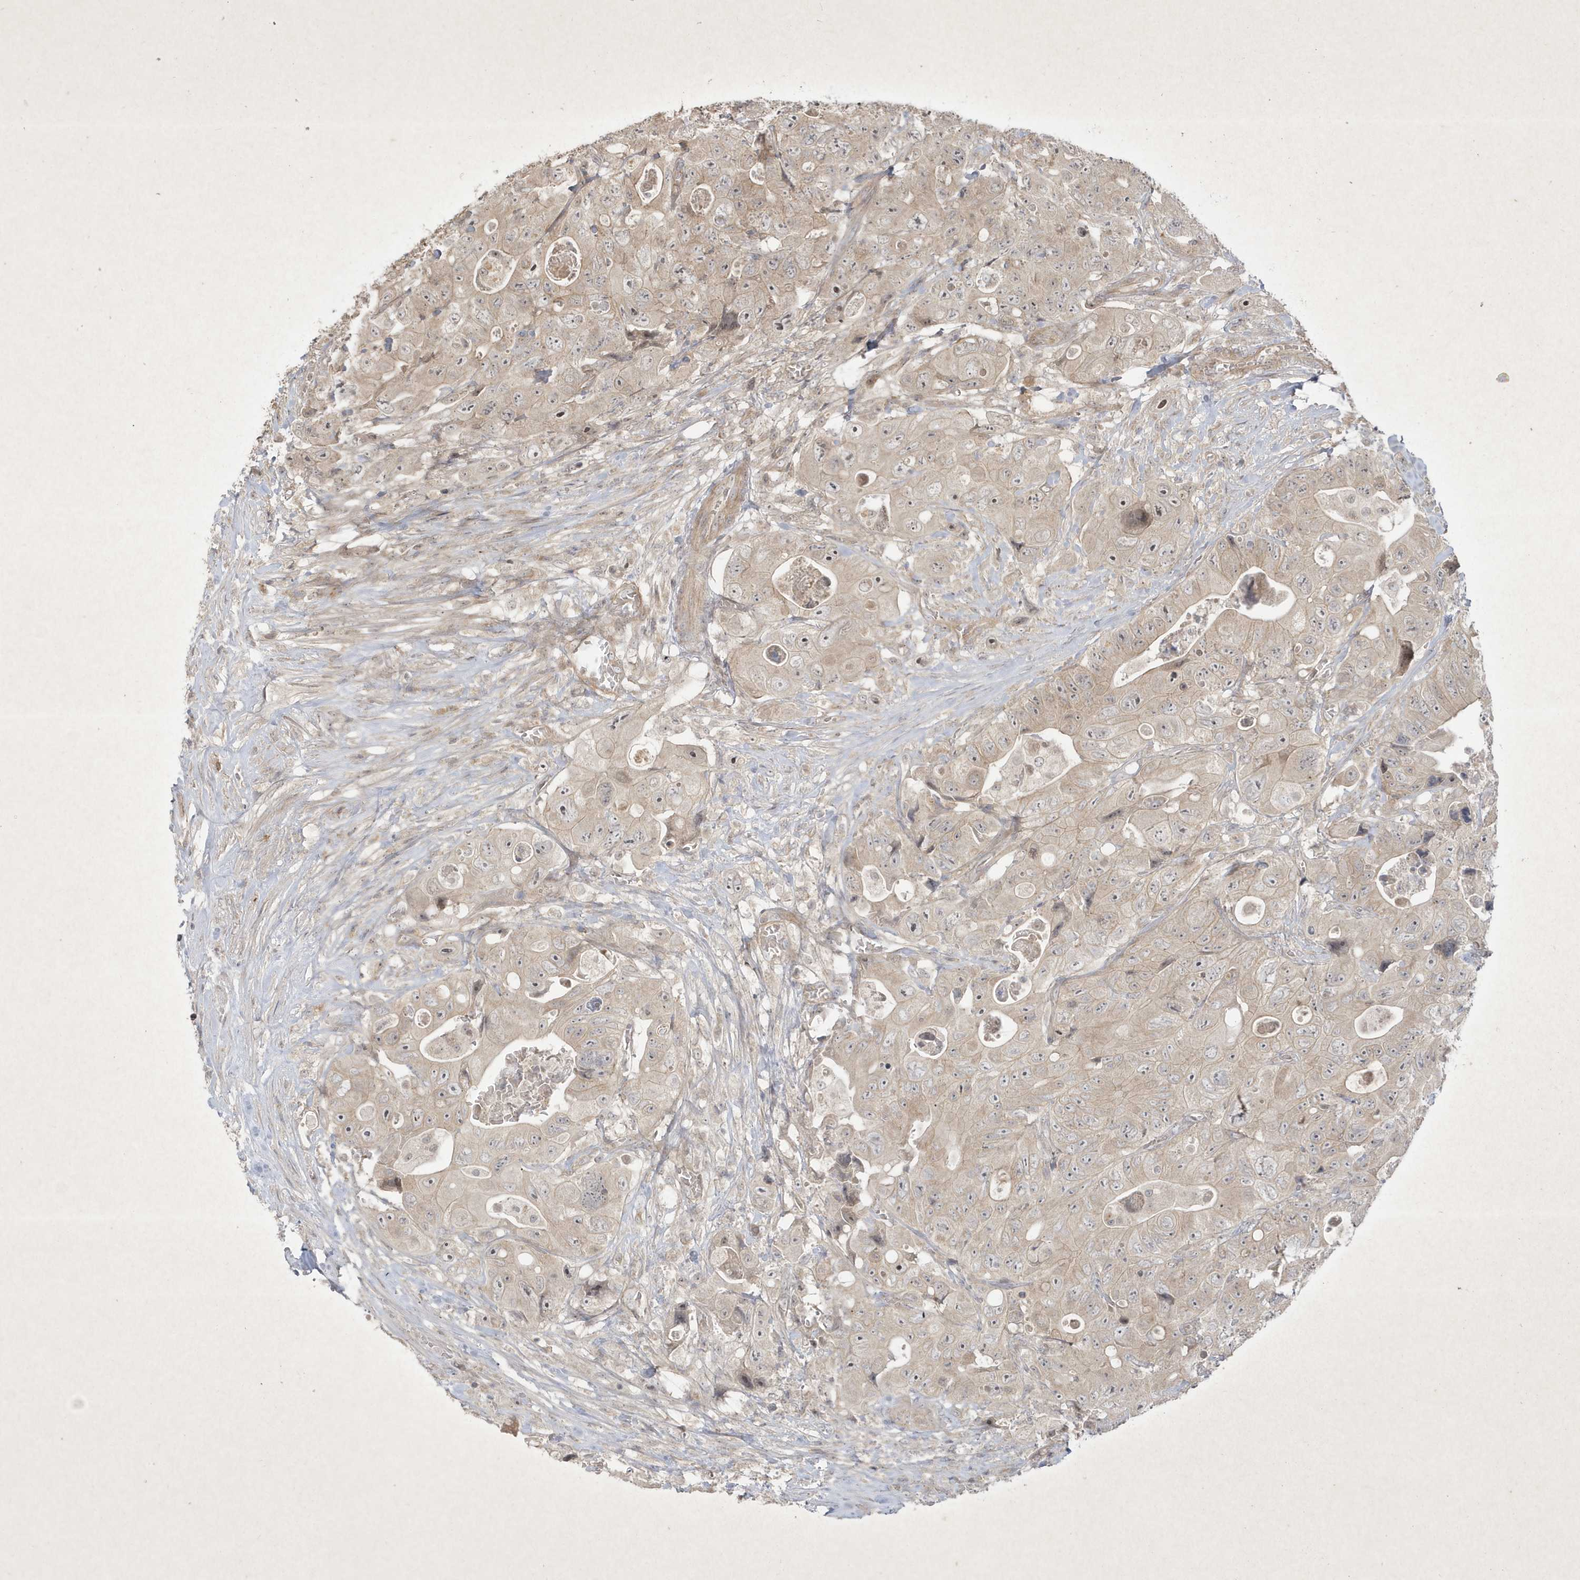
{"staining": {"intensity": "weak", "quantity": "25%-75%", "location": "cytoplasmic/membranous,nuclear"}, "tissue": "colorectal cancer", "cell_type": "Tumor cells", "image_type": "cancer", "snomed": [{"axis": "morphology", "description": "Adenocarcinoma, NOS"}, {"axis": "topography", "description": "Colon"}], "caption": "IHC of human colorectal cancer reveals low levels of weak cytoplasmic/membranous and nuclear positivity in about 25%-75% of tumor cells.", "gene": "FAM83C", "patient": {"sex": "female", "age": 46}}